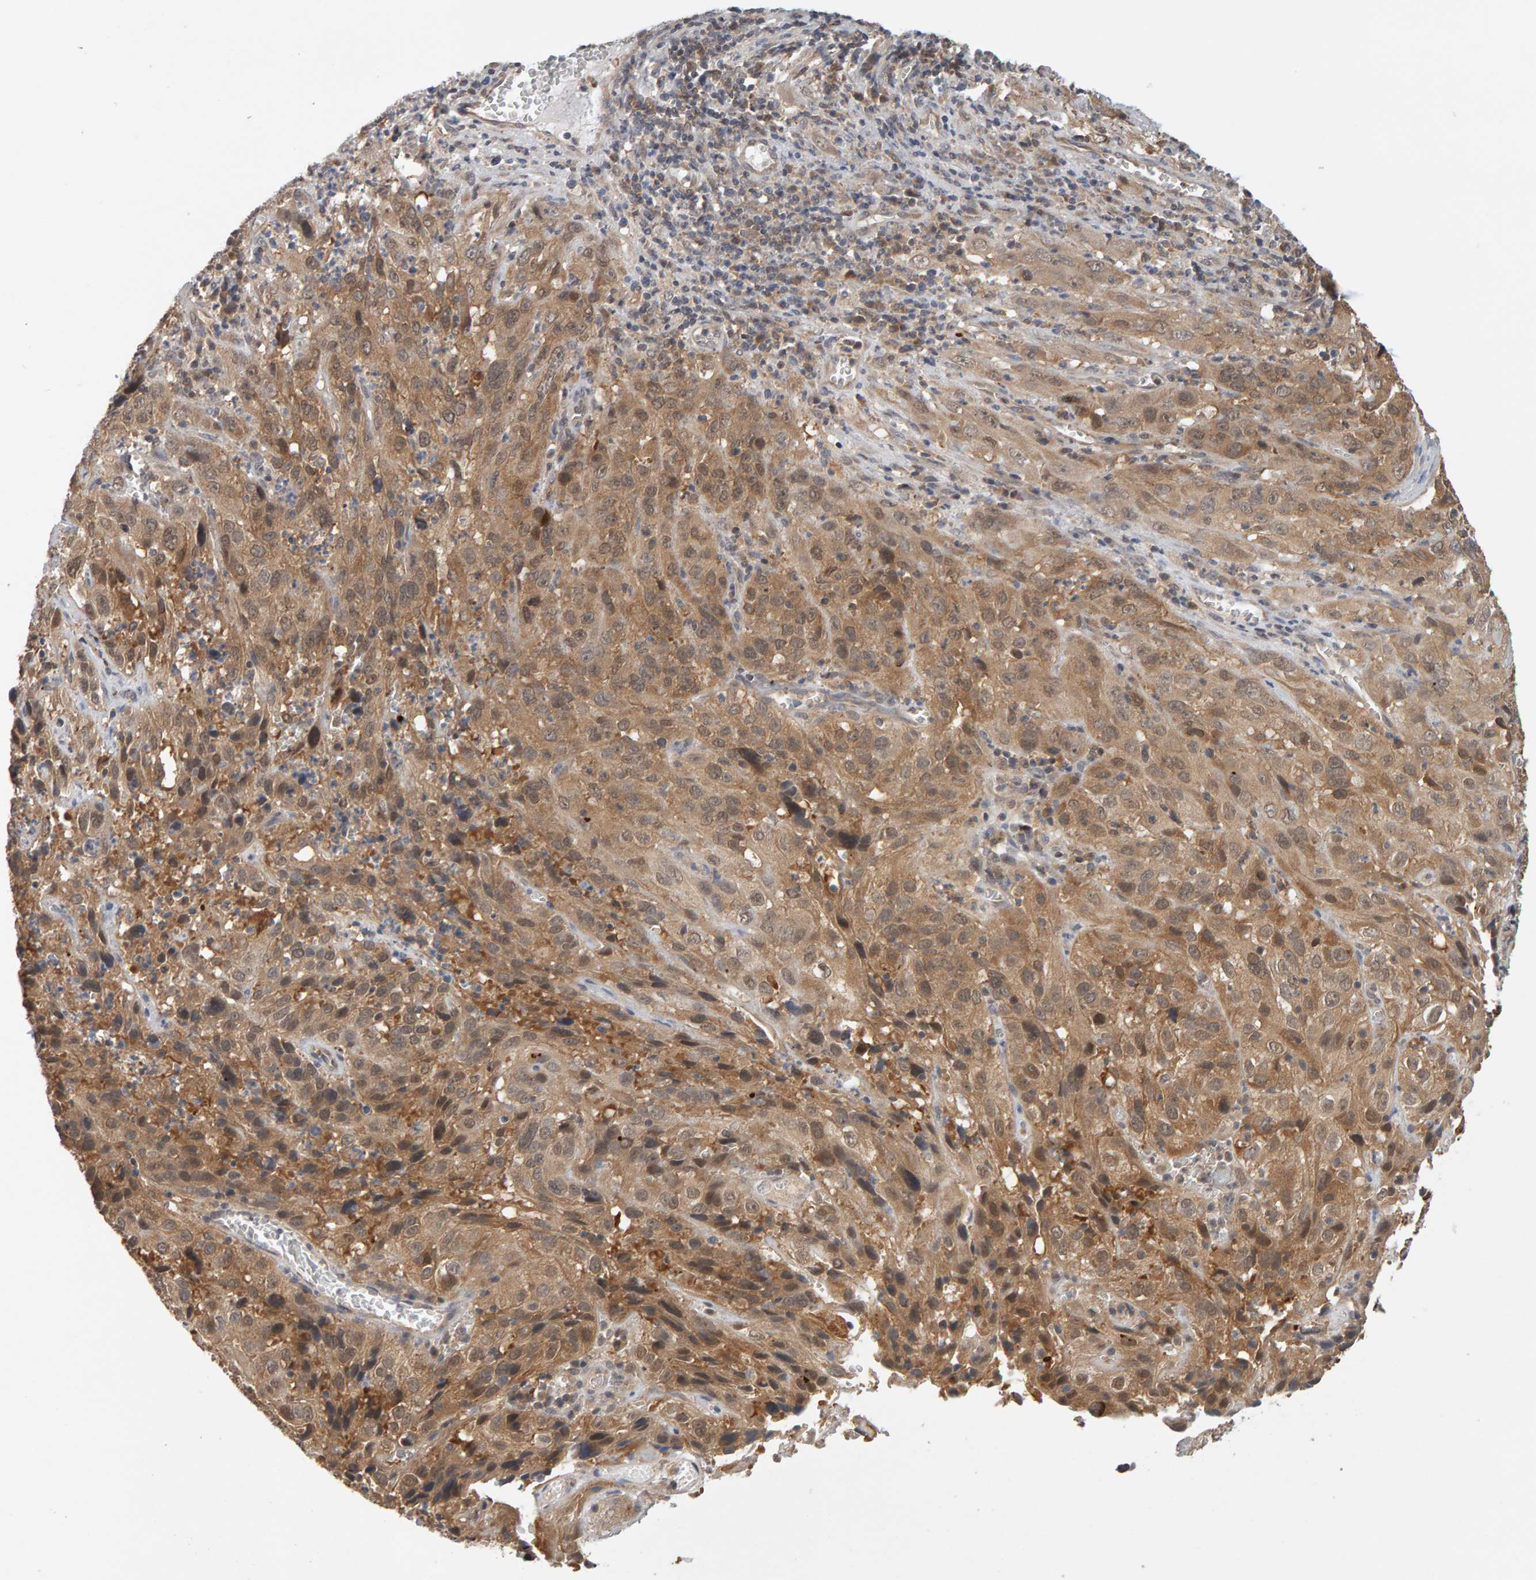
{"staining": {"intensity": "moderate", "quantity": ">75%", "location": "cytoplasmic/membranous"}, "tissue": "cervical cancer", "cell_type": "Tumor cells", "image_type": "cancer", "snomed": [{"axis": "morphology", "description": "Squamous cell carcinoma, NOS"}, {"axis": "topography", "description": "Cervix"}], "caption": "Immunohistochemical staining of human squamous cell carcinoma (cervical) displays medium levels of moderate cytoplasmic/membranous protein staining in approximately >75% of tumor cells. (brown staining indicates protein expression, while blue staining denotes nuclei).", "gene": "DNAJC7", "patient": {"sex": "female", "age": 32}}